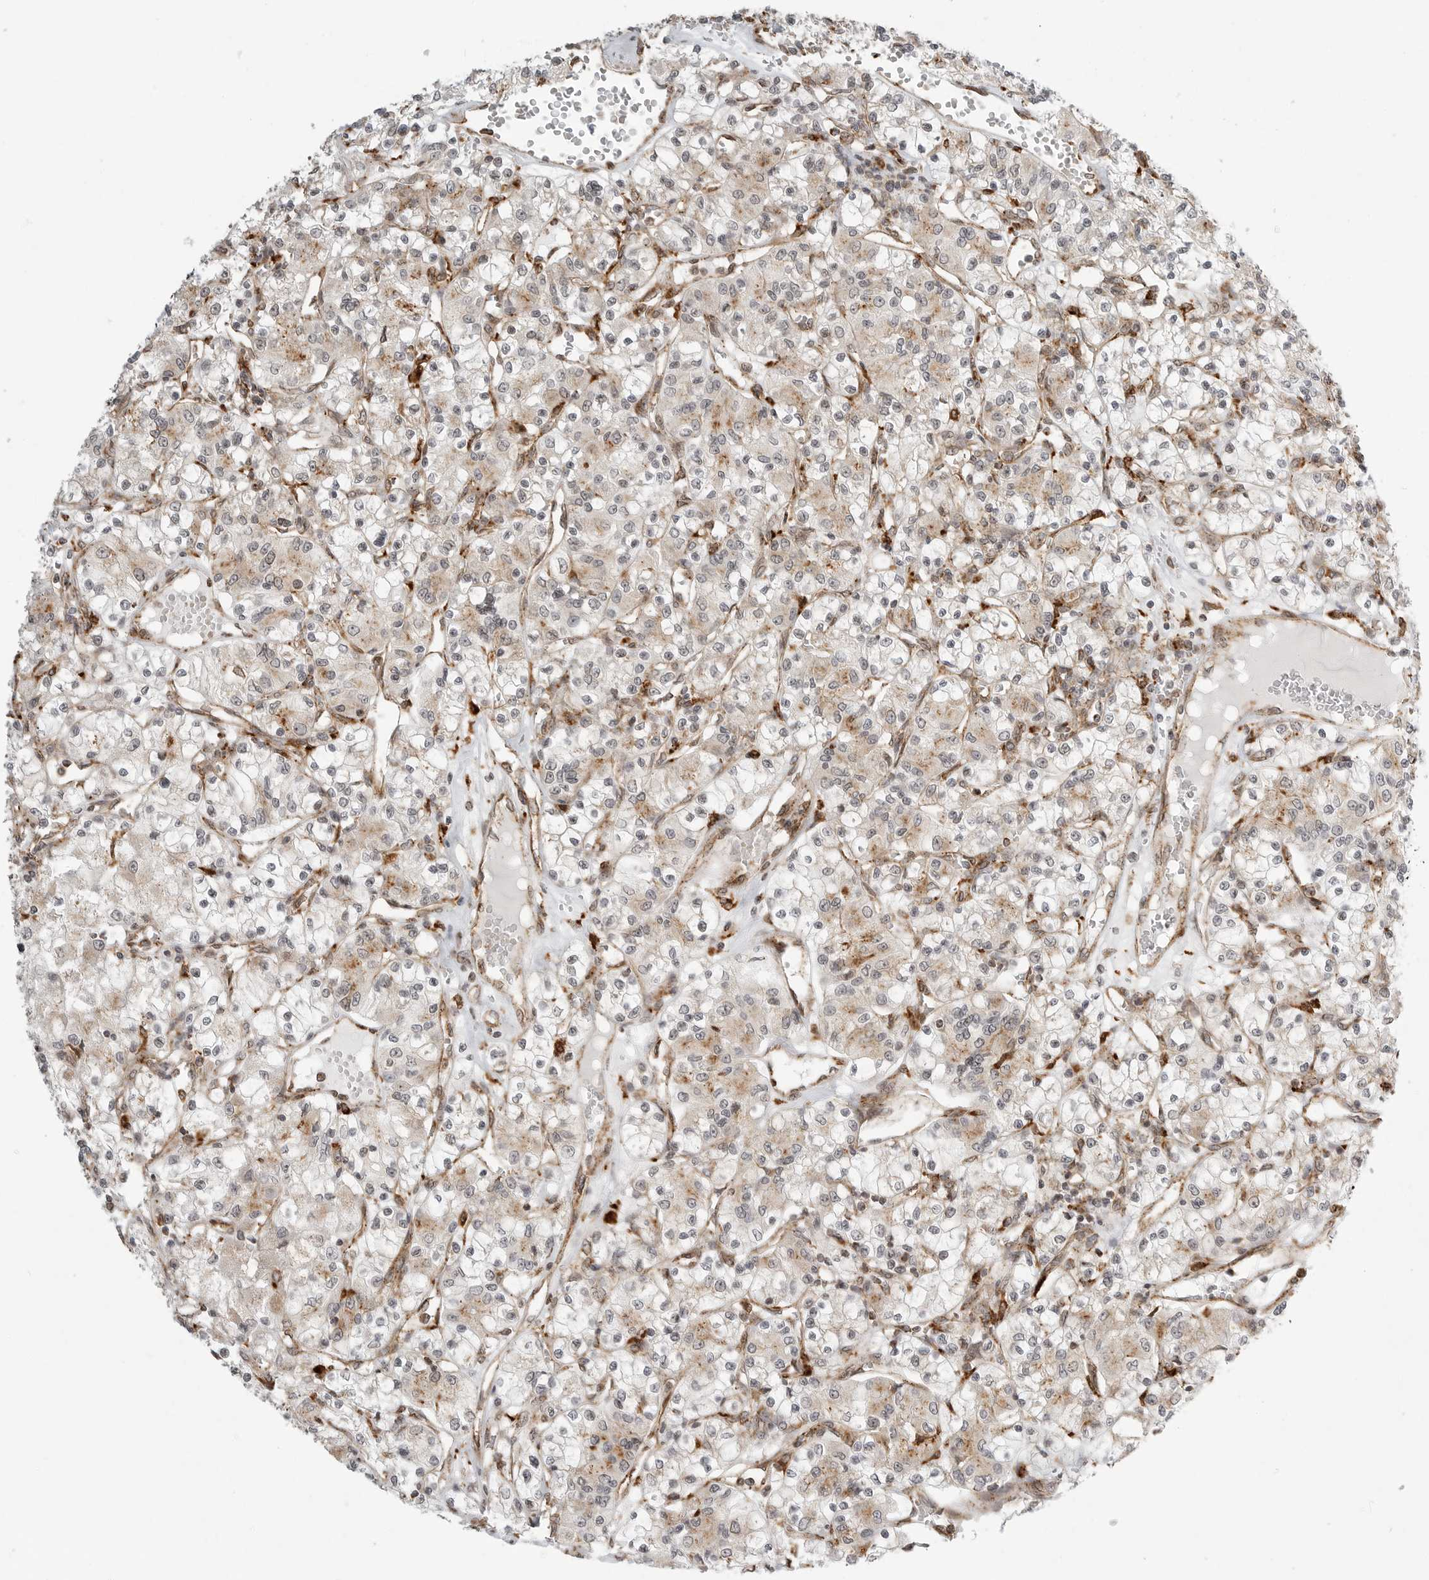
{"staining": {"intensity": "weak", "quantity": ">75%", "location": "cytoplasmic/membranous"}, "tissue": "renal cancer", "cell_type": "Tumor cells", "image_type": "cancer", "snomed": [{"axis": "morphology", "description": "Adenocarcinoma, NOS"}, {"axis": "topography", "description": "Kidney"}], "caption": "Brown immunohistochemical staining in human adenocarcinoma (renal) shows weak cytoplasmic/membranous expression in approximately >75% of tumor cells. The protein is stained brown, and the nuclei are stained in blue (DAB (3,3'-diaminobenzidine) IHC with brightfield microscopy, high magnification).", "gene": "IDUA", "patient": {"sex": "female", "age": 59}}